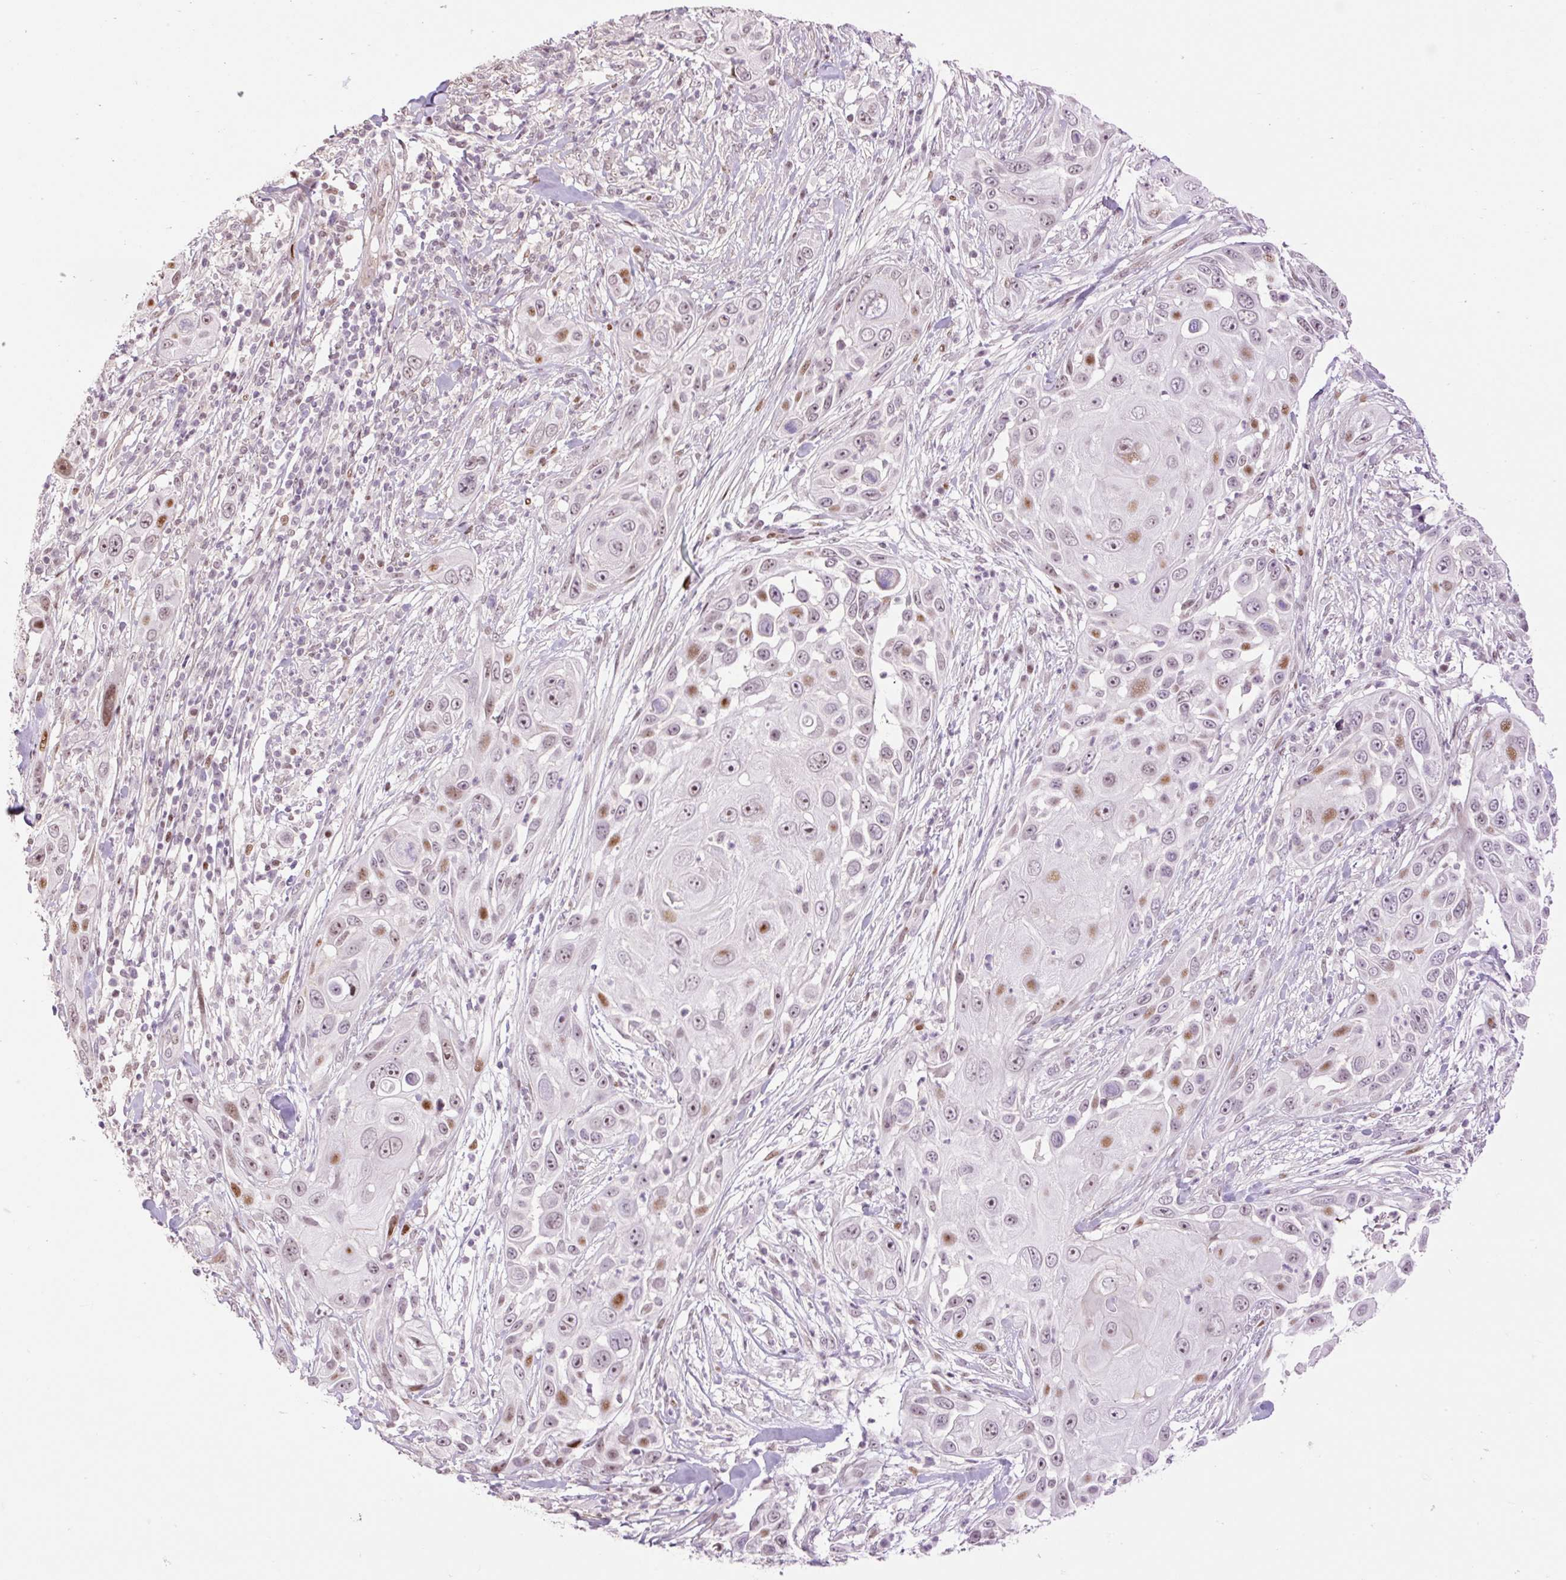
{"staining": {"intensity": "moderate", "quantity": "<25%", "location": "nuclear"}, "tissue": "skin cancer", "cell_type": "Tumor cells", "image_type": "cancer", "snomed": [{"axis": "morphology", "description": "Squamous cell carcinoma, NOS"}, {"axis": "topography", "description": "Skin"}], "caption": "Immunohistochemistry photomicrograph of human squamous cell carcinoma (skin) stained for a protein (brown), which exhibits low levels of moderate nuclear positivity in about <25% of tumor cells.", "gene": "RIPPLY3", "patient": {"sex": "female", "age": 44}}